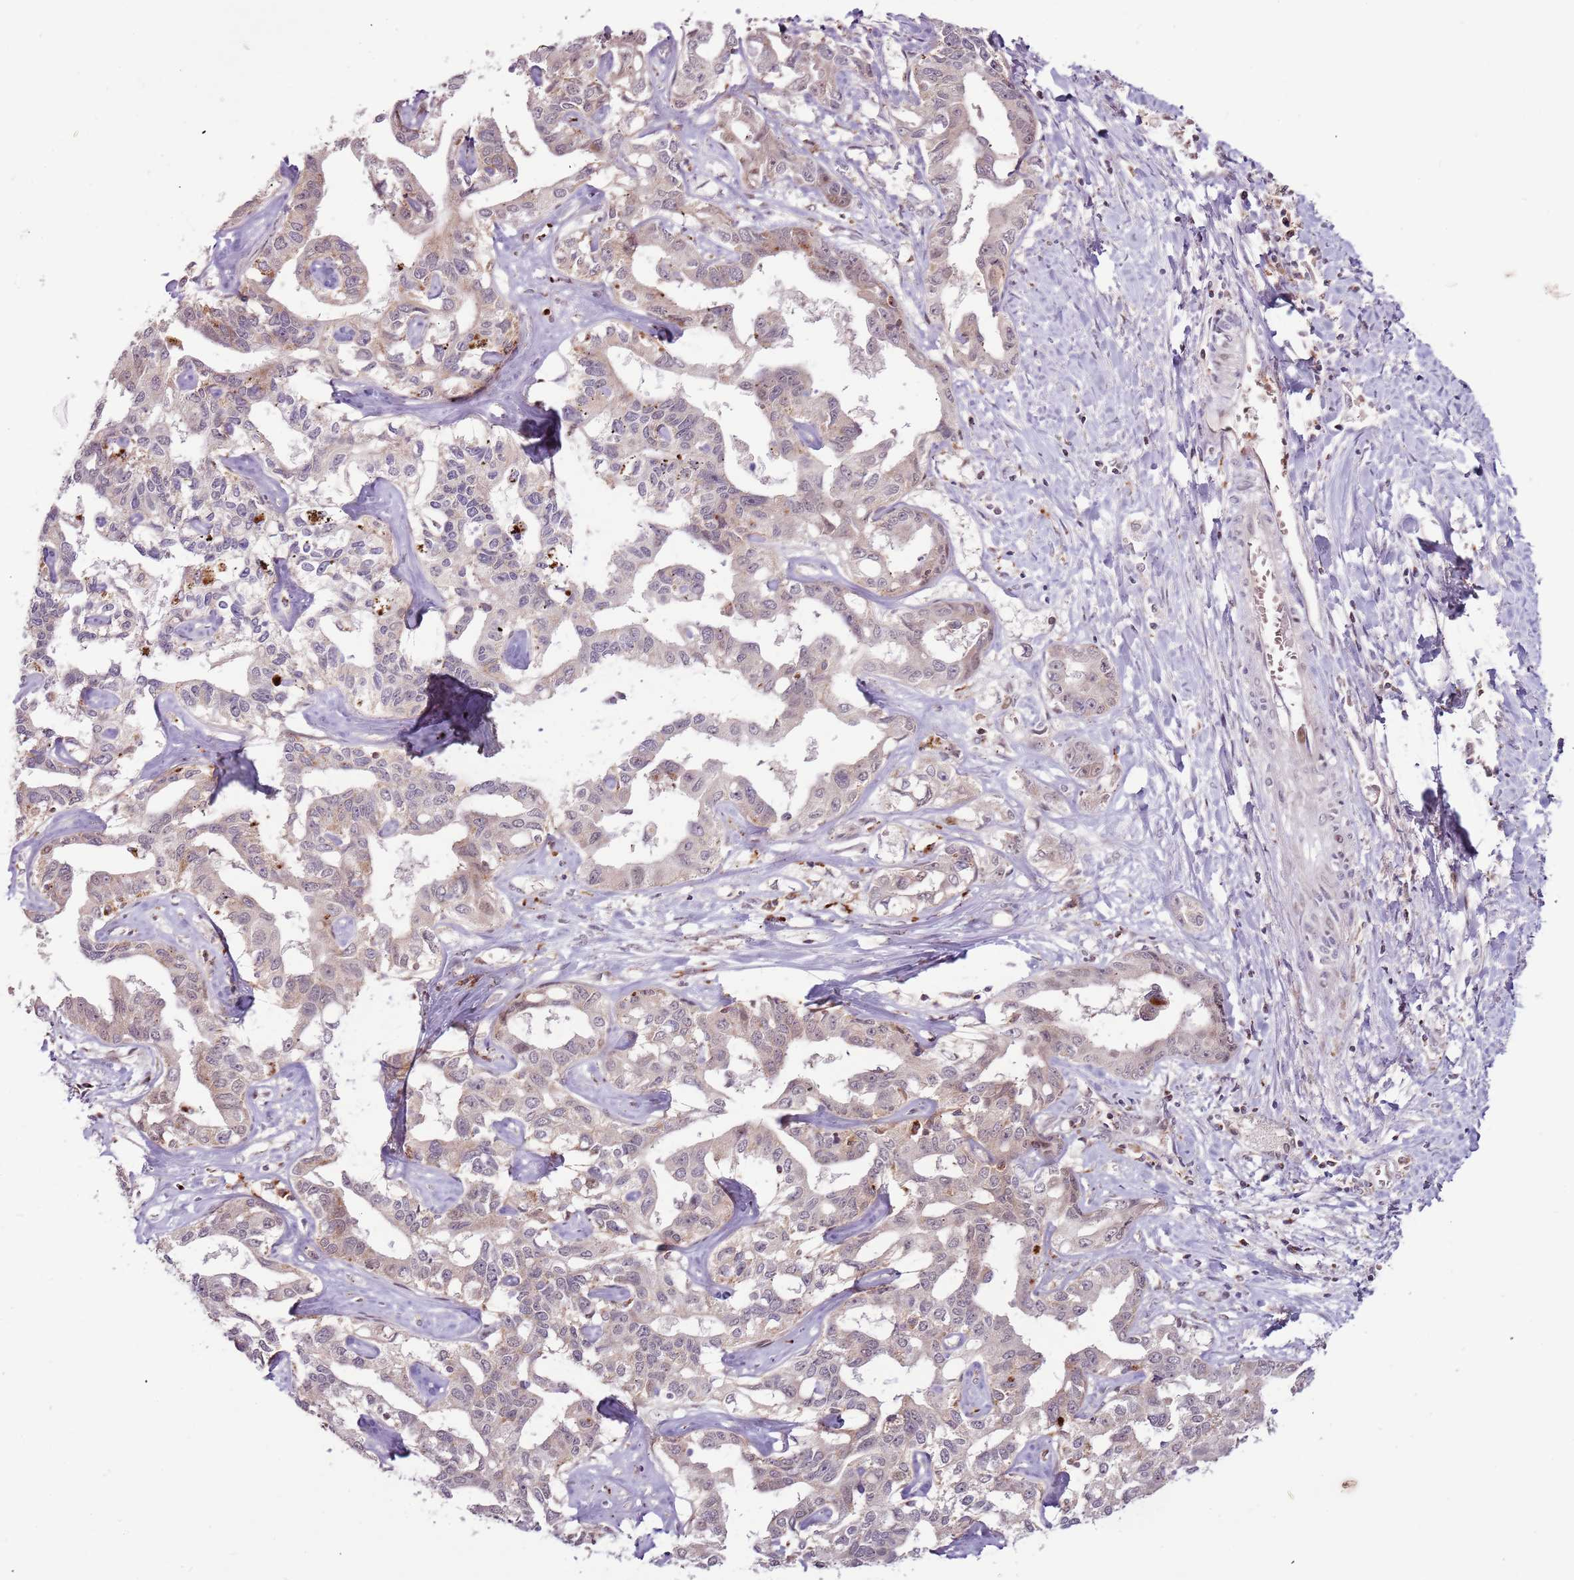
{"staining": {"intensity": "weak", "quantity": "<25%", "location": "cytoplasmic/membranous"}, "tissue": "liver cancer", "cell_type": "Tumor cells", "image_type": "cancer", "snomed": [{"axis": "morphology", "description": "Cholangiocarcinoma"}, {"axis": "topography", "description": "Liver"}], "caption": "Immunohistochemistry (IHC) micrograph of neoplastic tissue: liver cancer stained with DAB exhibits no significant protein positivity in tumor cells. (Stains: DAB immunohistochemistry with hematoxylin counter stain, Microscopy: brightfield microscopy at high magnification).", "gene": "ULK3", "patient": {"sex": "male", "age": 59}}